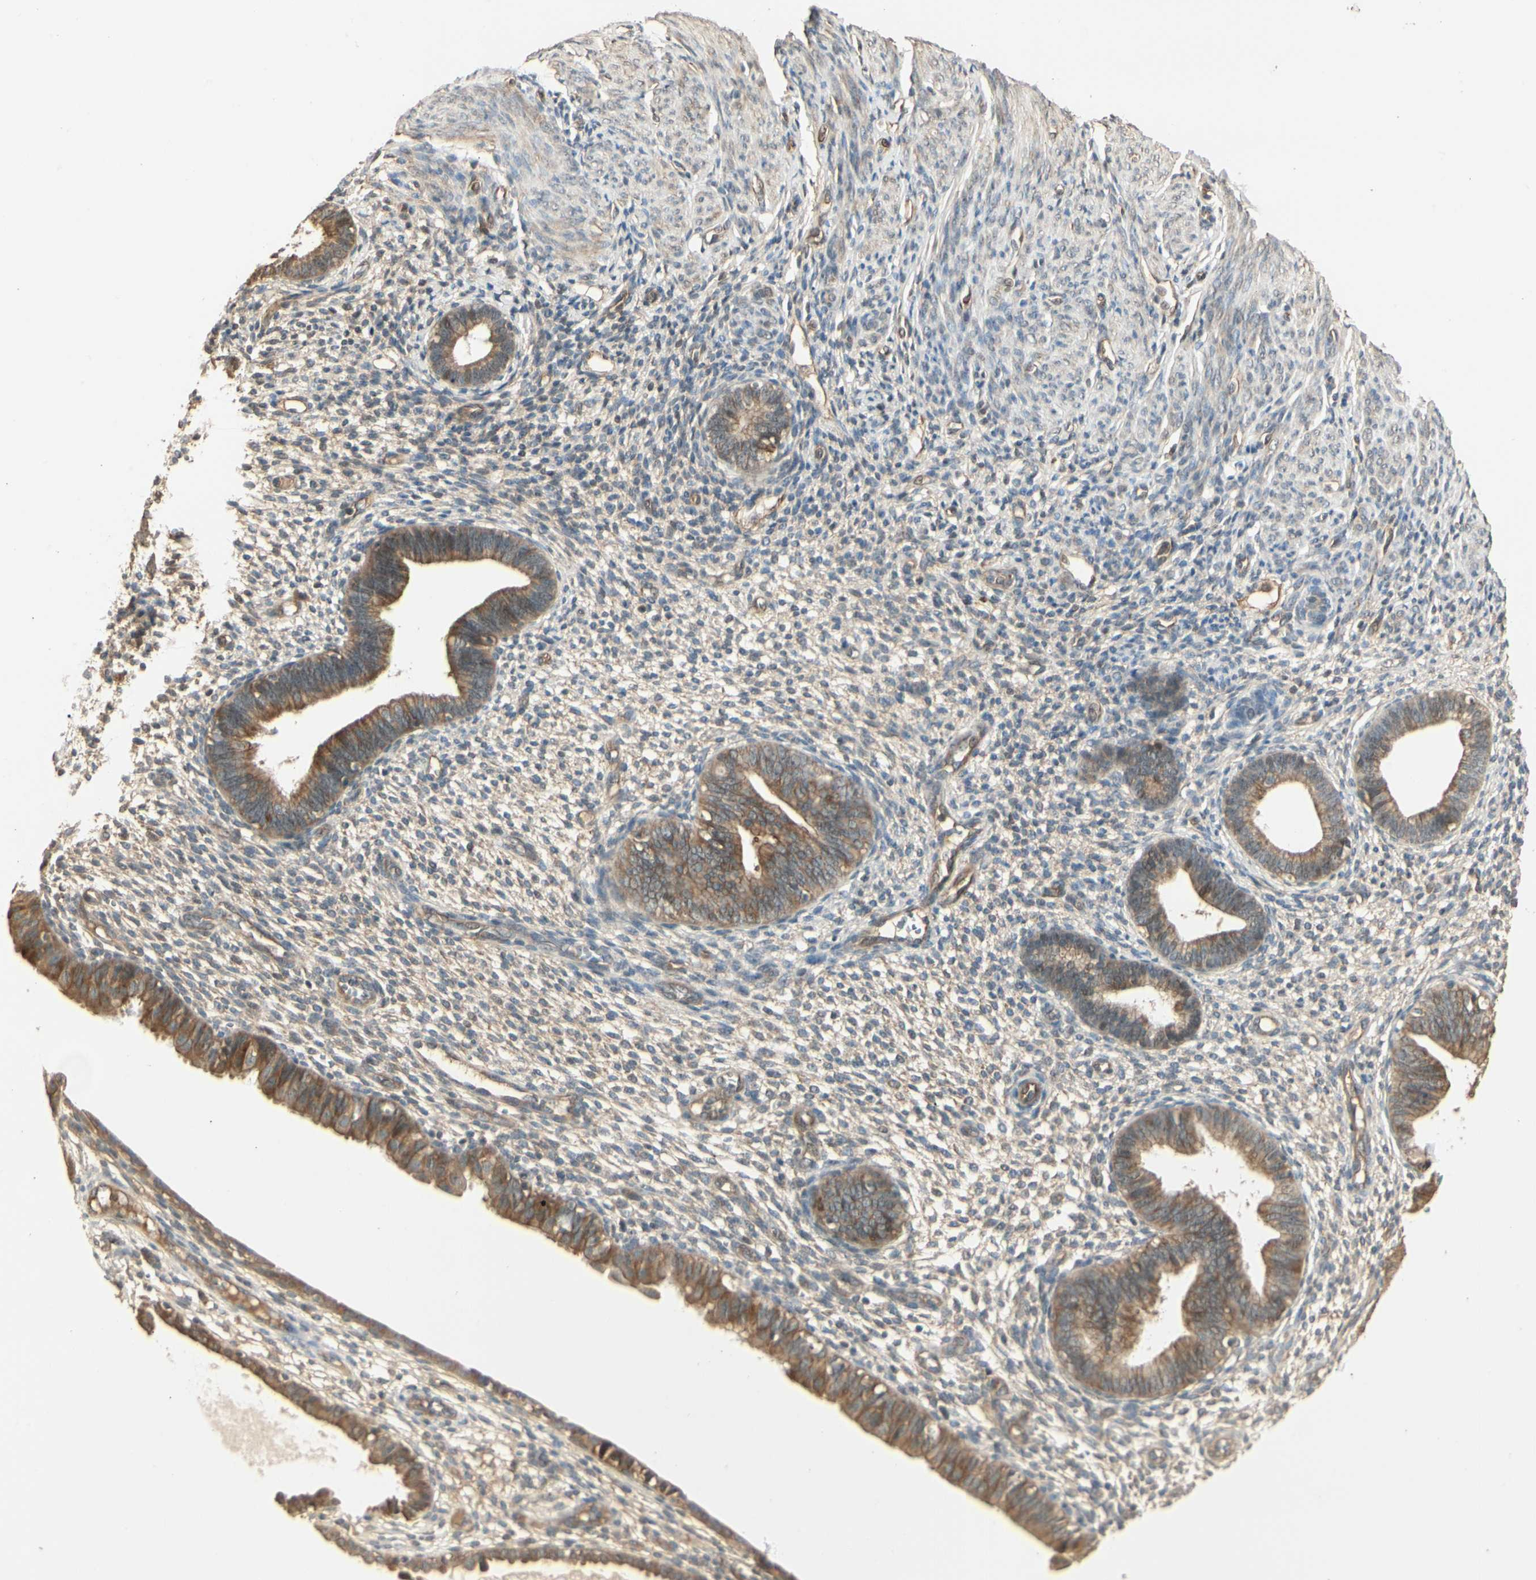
{"staining": {"intensity": "moderate", "quantity": "<25%", "location": "cytoplasmic/membranous"}, "tissue": "endometrium", "cell_type": "Cells in endometrial stroma", "image_type": "normal", "snomed": [{"axis": "morphology", "description": "Normal tissue, NOS"}, {"axis": "topography", "description": "Endometrium"}], "caption": "This is a micrograph of immunohistochemistry staining of normal endometrium, which shows moderate expression in the cytoplasmic/membranous of cells in endometrial stroma.", "gene": "RNF180", "patient": {"sex": "female", "age": 61}}